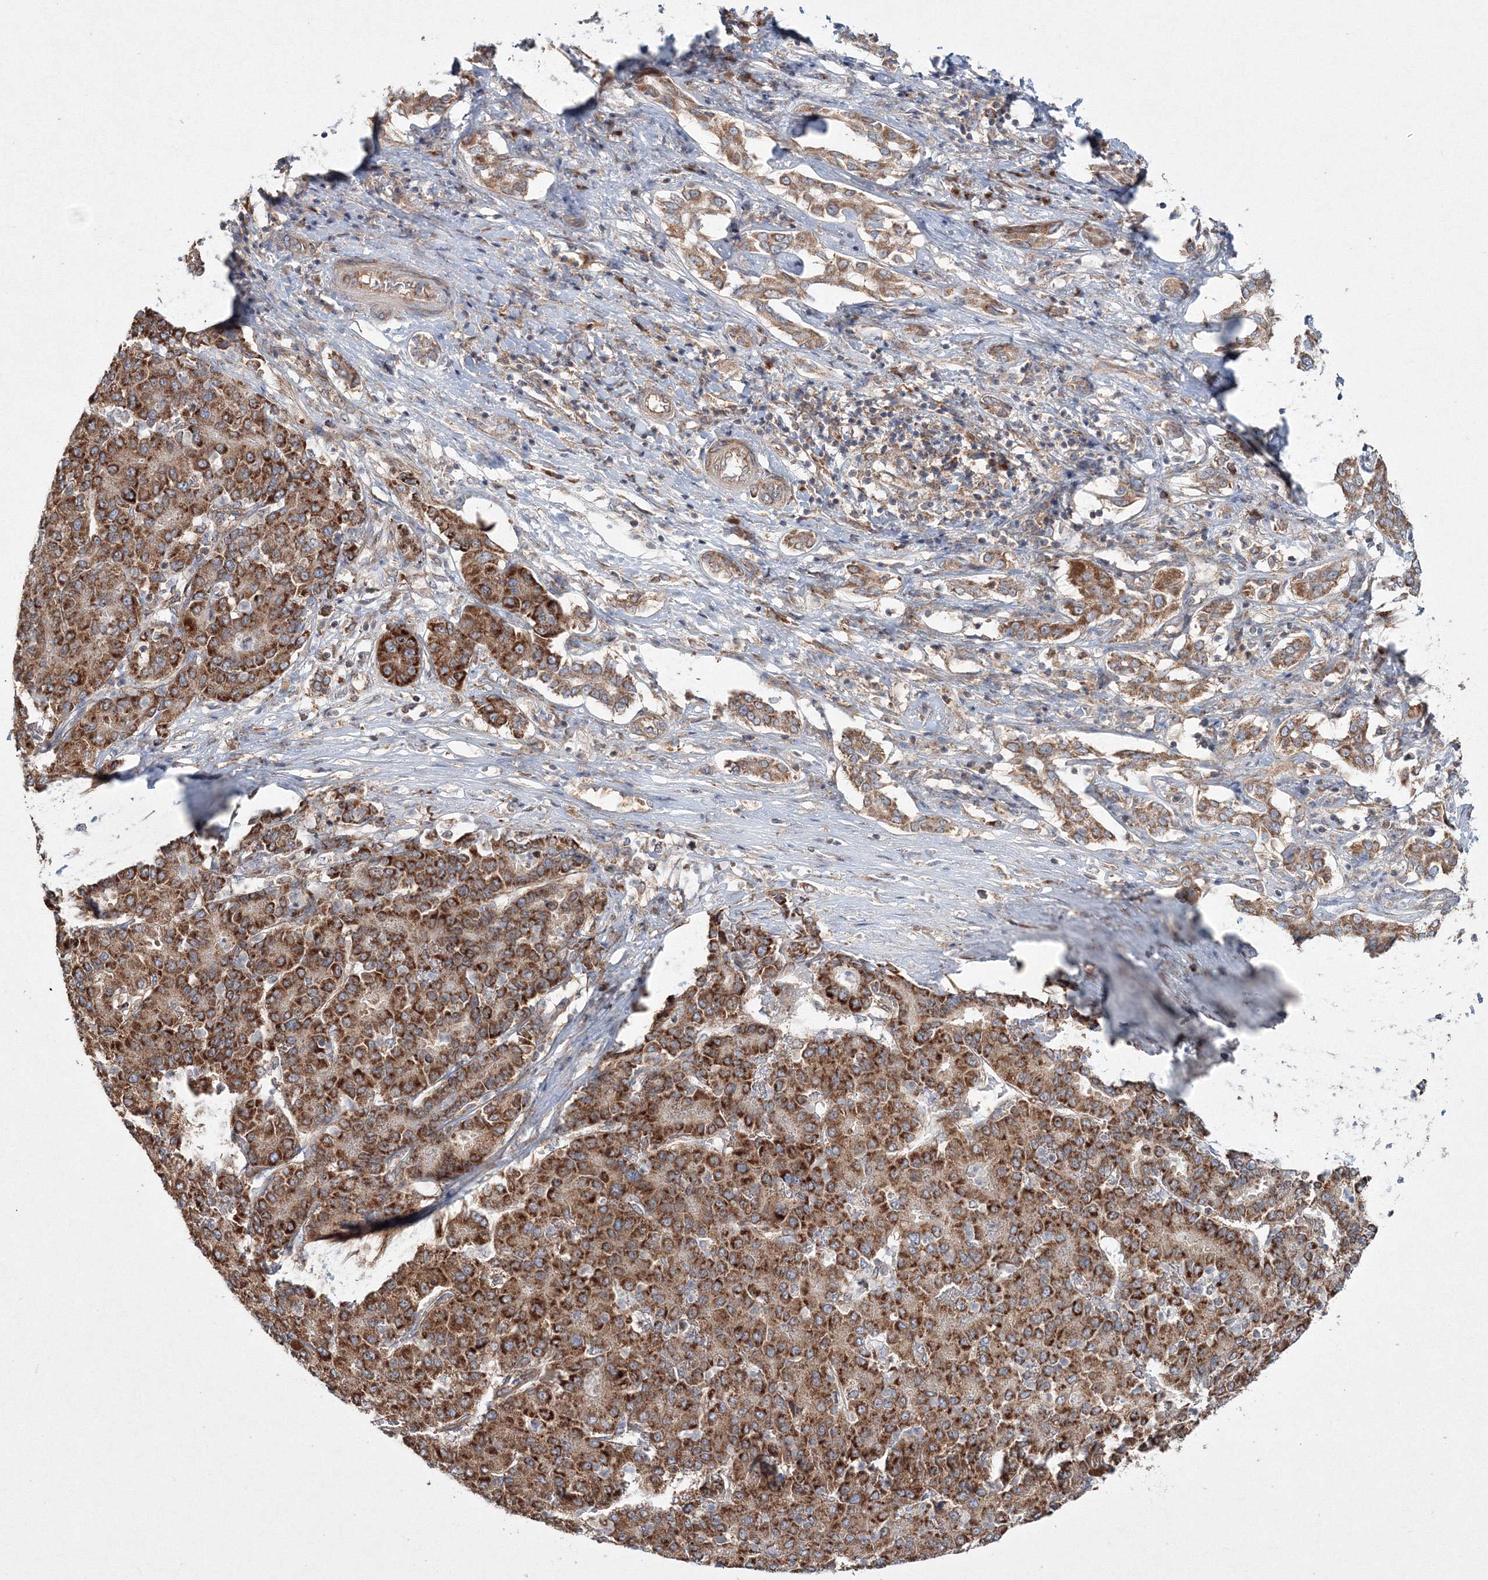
{"staining": {"intensity": "strong", "quantity": ">75%", "location": "cytoplasmic/membranous"}, "tissue": "liver cancer", "cell_type": "Tumor cells", "image_type": "cancer", "snomed": [{"axis": "morphology", "description": "Carcinoma, Hepatocellular, NOS"}, {"axis": "topography", "description": "Liver"}], "caption": "Immunohistochemical staining of human hepatocellular carcinoma (liver) exhibits high levels of strong cytoplasmic/membranous protein staining in about >75% of tumor cells. (Brightfield microscopy of DAB IHC at high magnification).", "gene": "PEX13", "patient": {"sex": "male", "age": 65}}